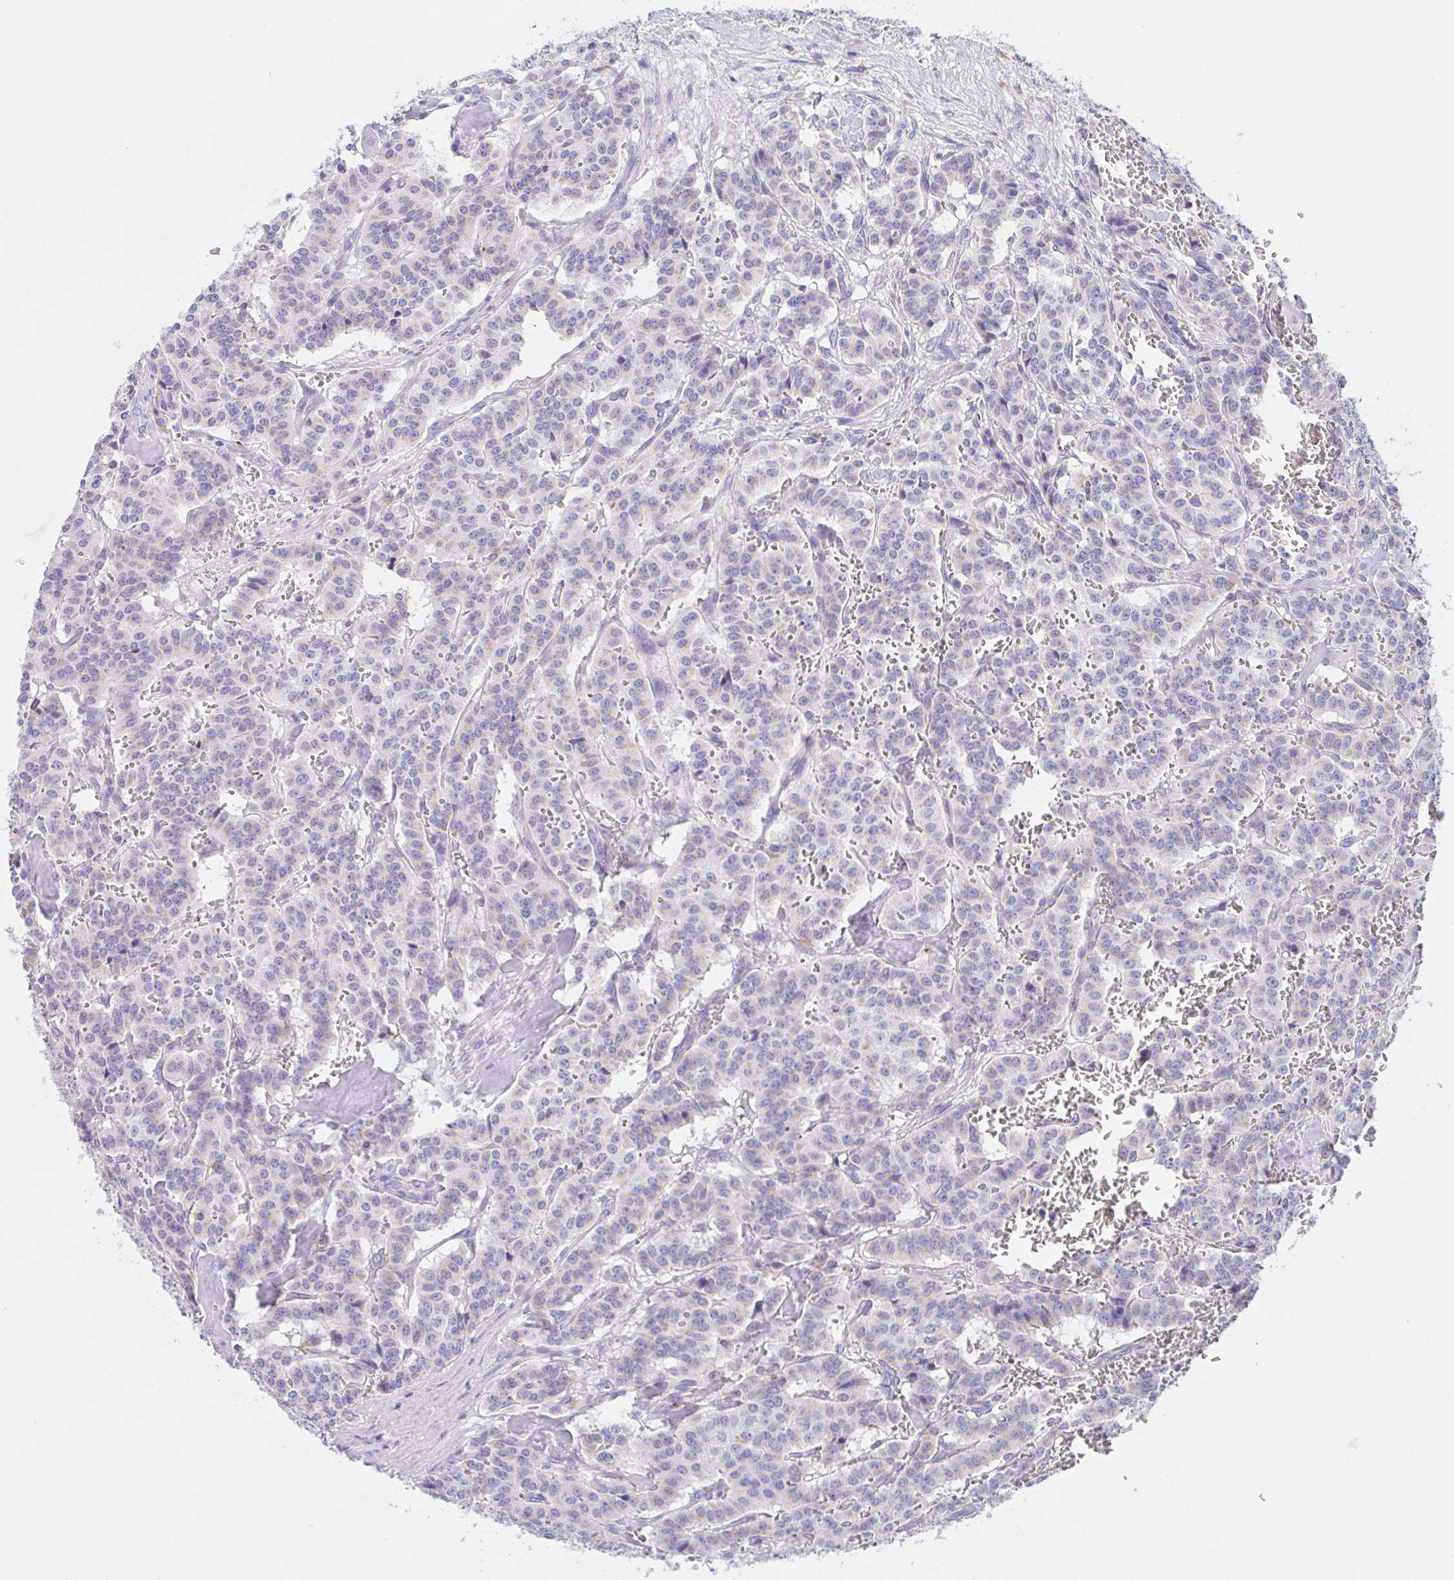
{"staining": {"intensity": "negative", "quantity": "none", "location": "none"}, "tissue": "carcinoid", "cell_type": "Tumor cells", "image_type": "cancer", "snomed": [{"axis": "morphology", "description": "Normal tissue, NOS"}, {"axis": "morphology", "description": "Carcinoid, malignant, NOS"}, {"axis": "topography", "description": "Lung"}], "caption": "A histopathology image of human carcinoid is negative for staining in tumor cells.", "gene": "SCG3", "patient": {"sex": "female", "age": 46}}